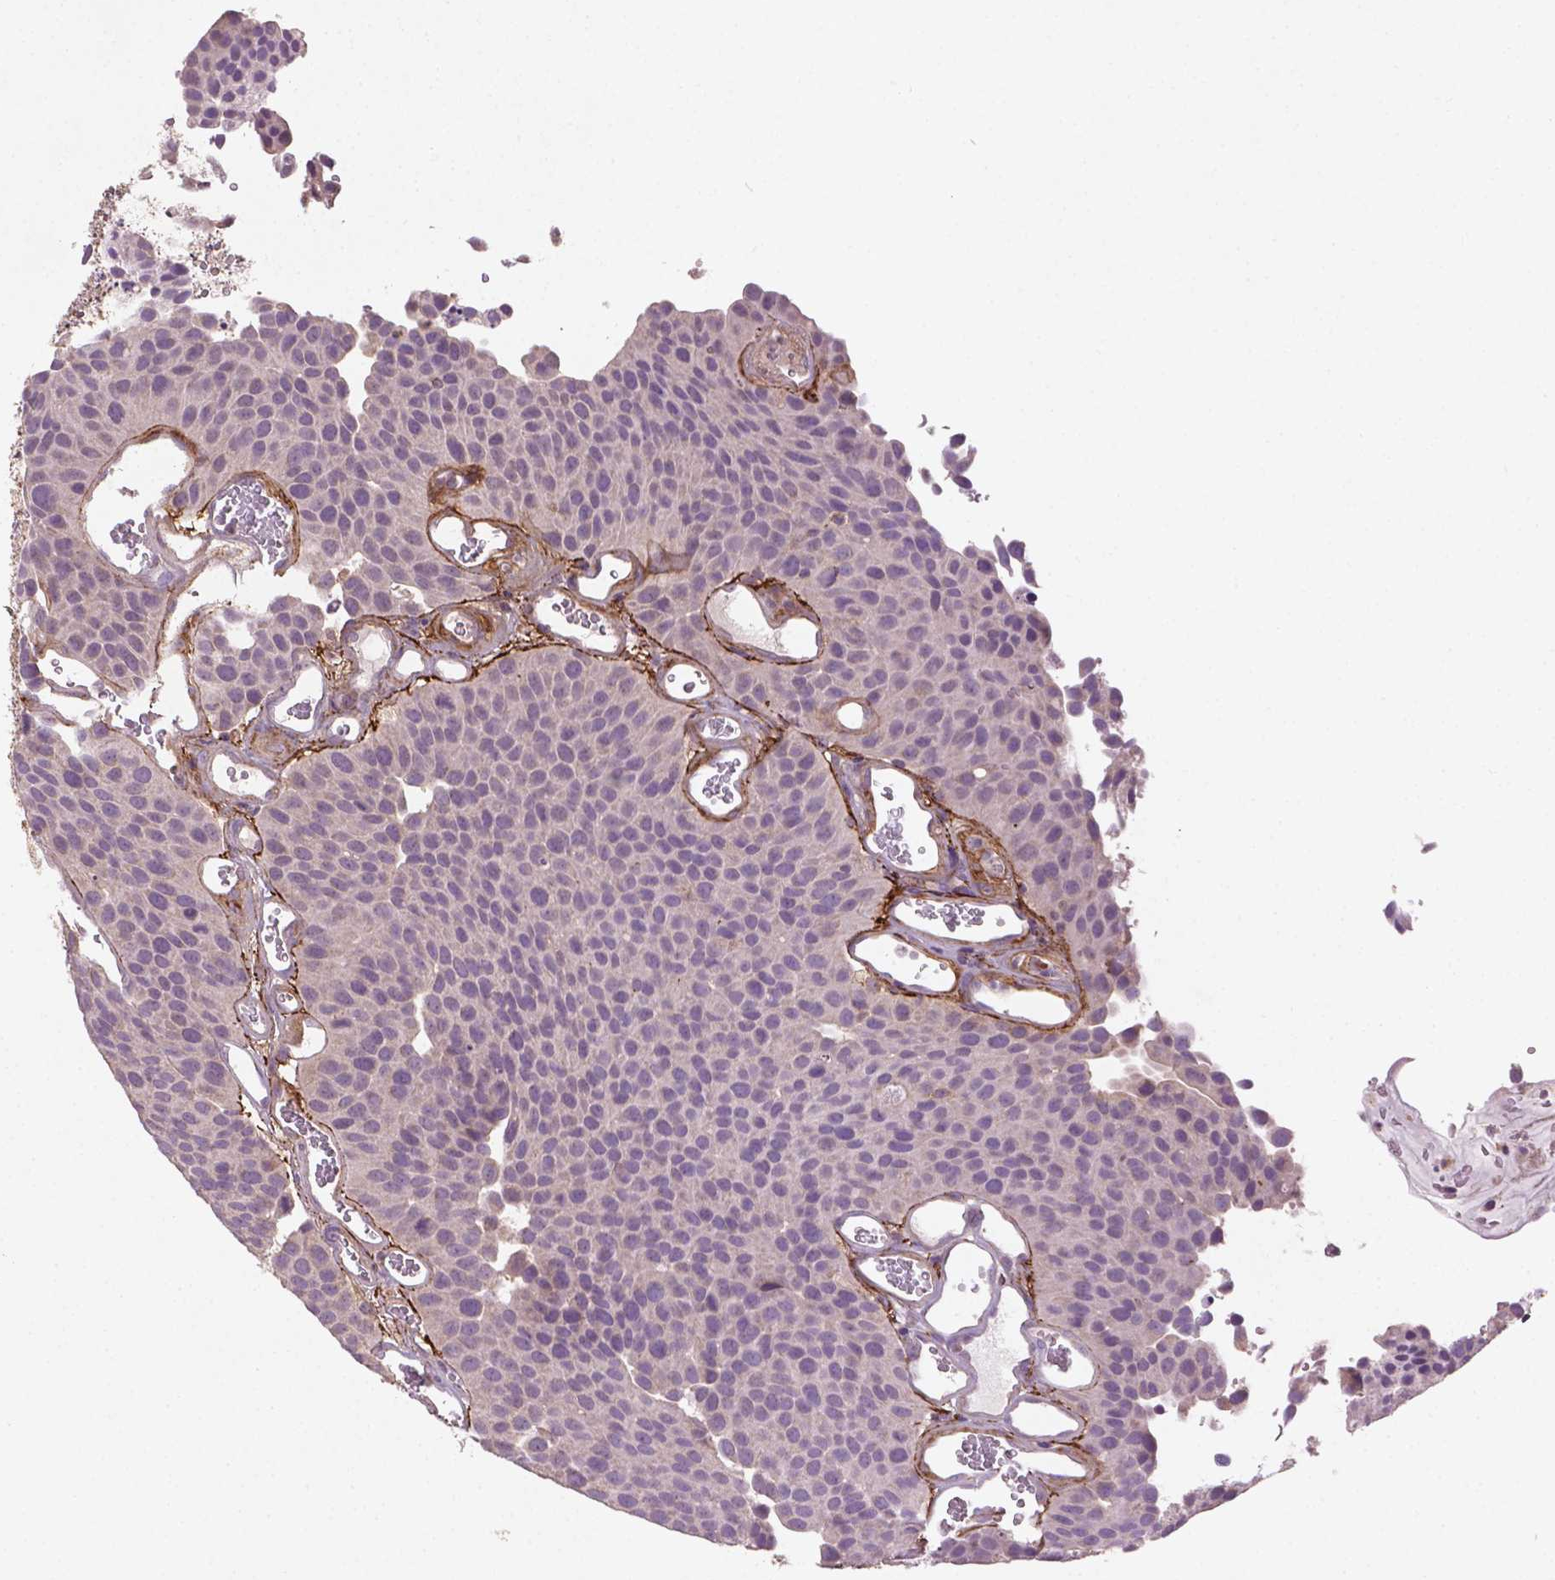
{"staining": {"intensity": "negative", "quantity": "none", "location": "none"}, "tissue": "urothelial cancer", "cell_type": "Tumor cells", "image_type": "cancer", "snomed": [{"axis": "morphology", "description": "Urothelial carcinoma, Low grade"}, {"axis": "topography", "description": "Urinary bladder"}], "caption": "There is no significant staining in tumor cells of low-grade urothelial carcinoma. (DAB (3,3'-diaminobenzidine) immunohistochemistry visualized using brightfield microscopy, high magnification).", "gene": "LRRC3C", "patient": {"sex": "female", "age": 69}}